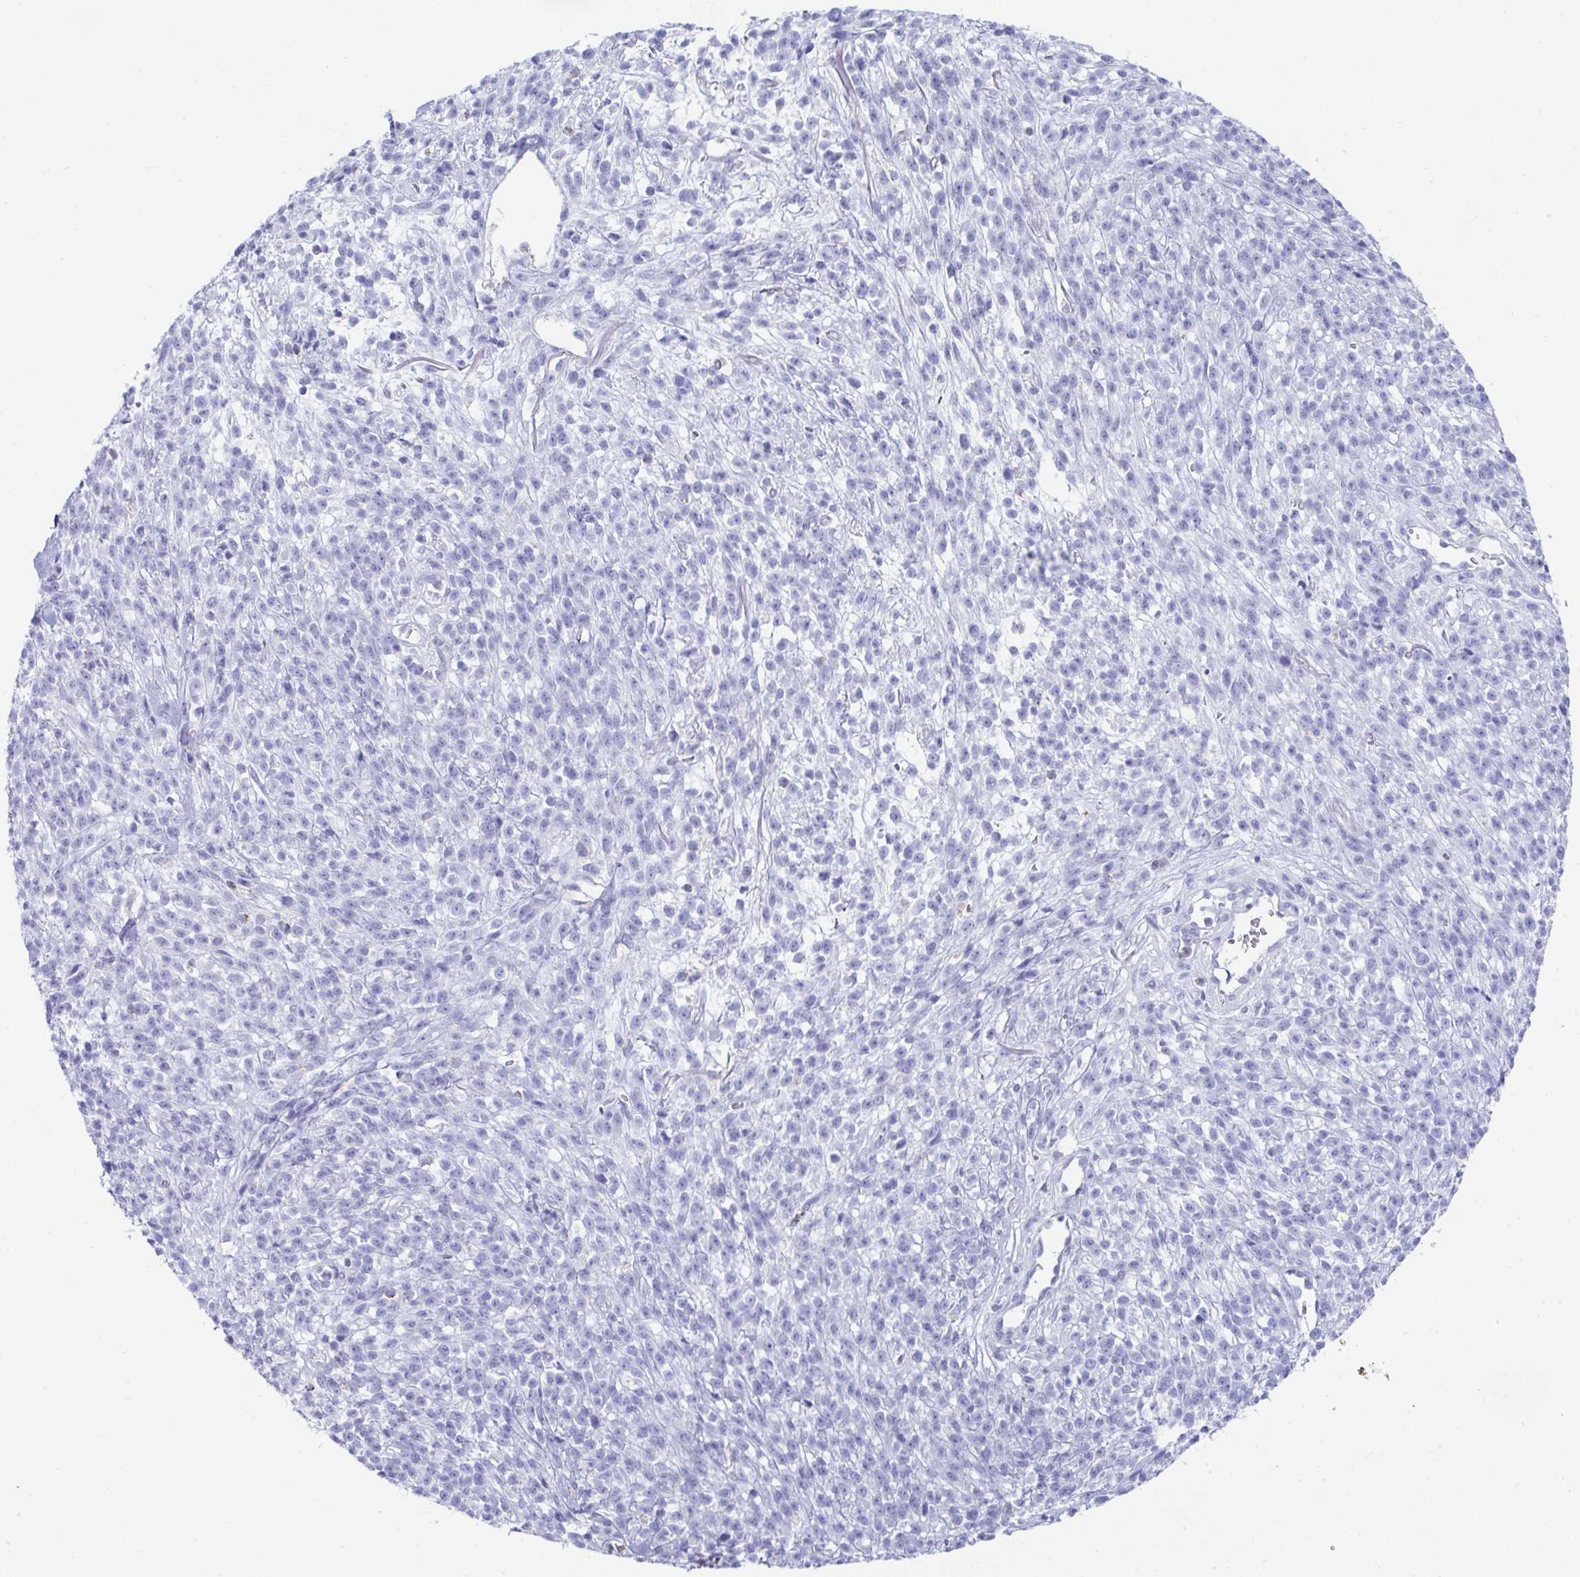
{"staining": {"intensity": "negative", "quantity": "none", "location": "none"}, "tissue": "melanoma", "cell_type": "Tumor cells", "image_type": "cancer", "snomed": [{"axis": "morphology", "description": "Malignant melanoma, NOS"}, {"axis": "topography", "description": "Skin"}, {"axis": "topography", "description": "Skin of trunk"}], "caption": "High power microscopy micrograph of an IHC image of melanoma, revealing no significant positivity in tumor cells.", "gene": "MGAM2", "patient": {"sex": "male", "age": 74}}